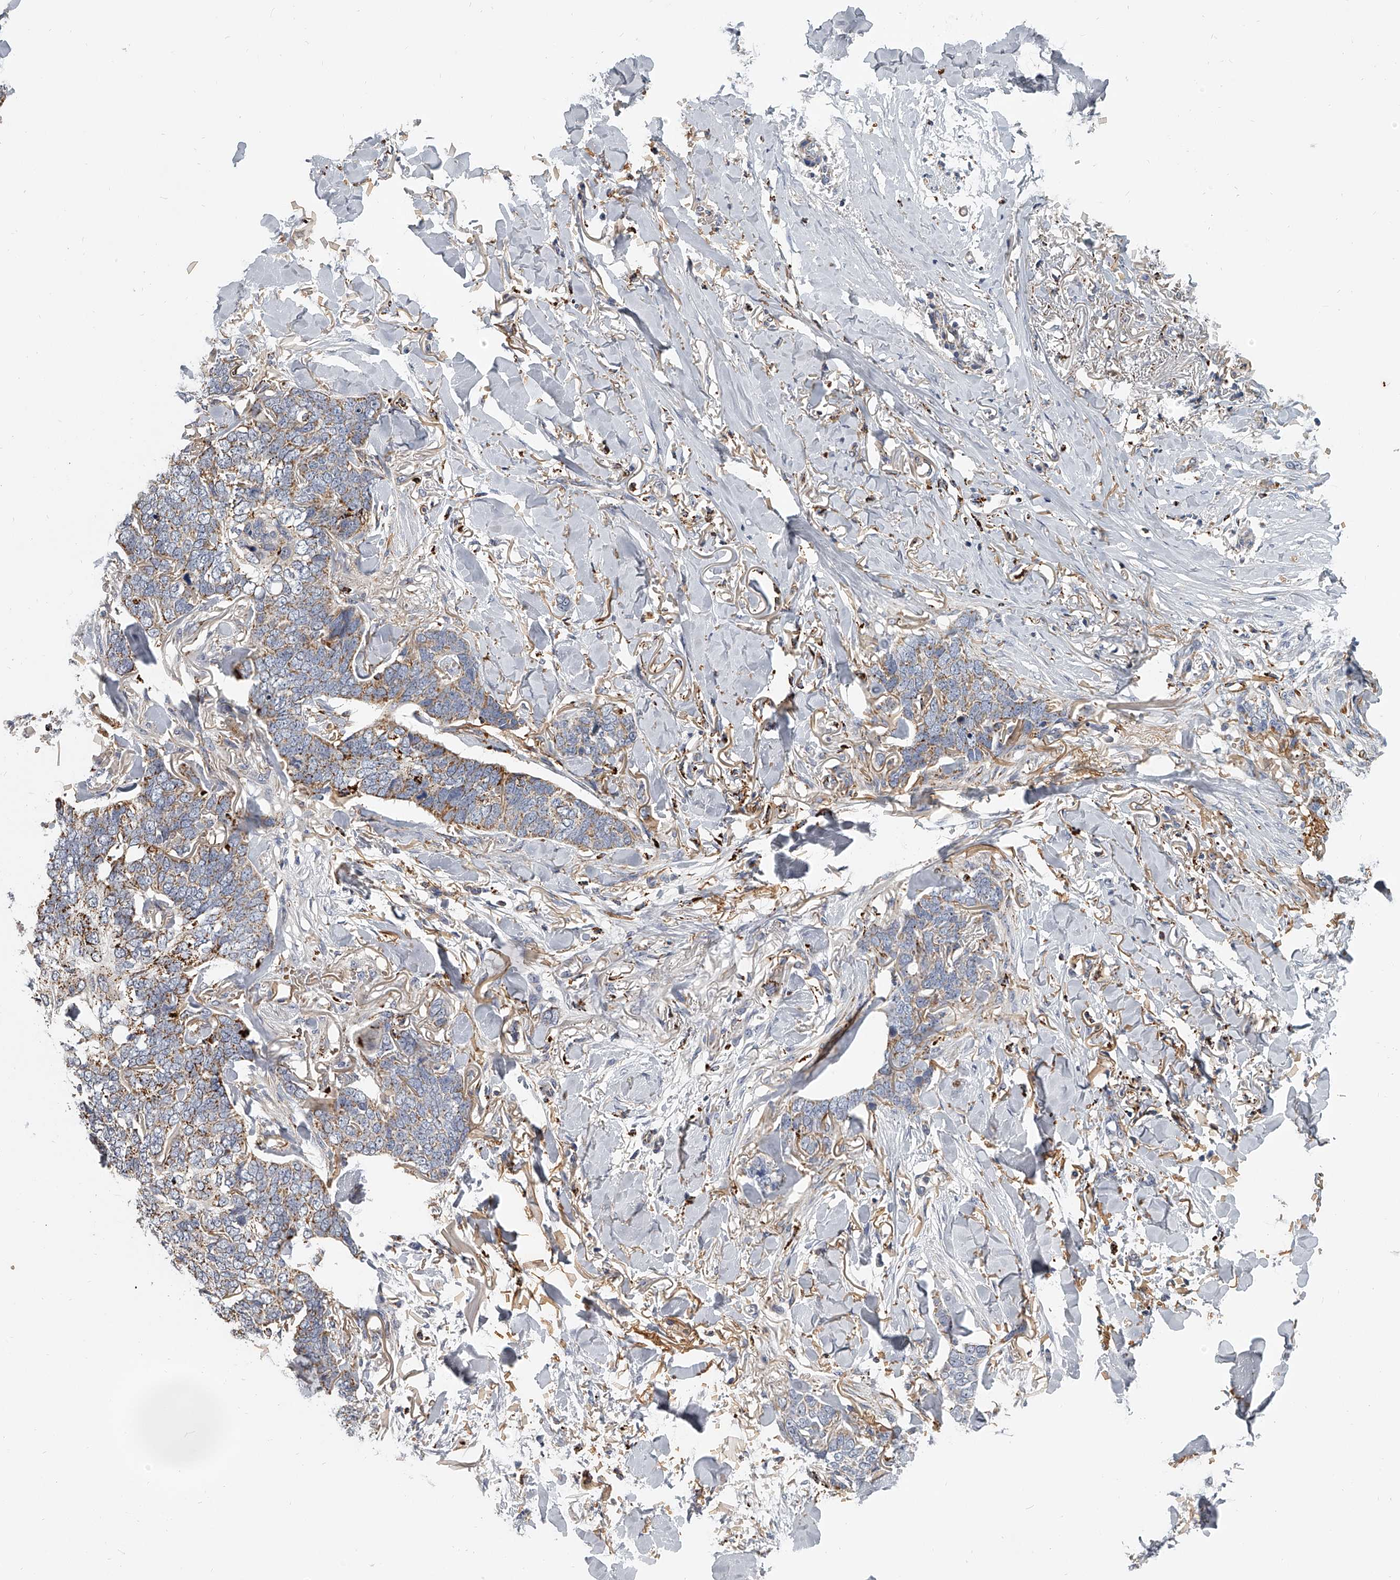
{"staining": {"intensity": "weak", "quantity": "25%-75%", "location": "cytoplasmic/membranous"}, "tissue": "skin cancer", "cell_type": "Tumor cells", "image_type": "cancer", "snomed": [{"axis": "morphology", "description": "Normal tissue, NOS"}, {"axis": "morphology", "description": "Basal cell carcinoma"}, {"axis": "topography", "description": "Skin"}], "caption": "Brown immunohistochemical staining in skin cancer reveals weak cytoplasmic/membranous staining in about 25%-75% of tumor cells.", "gene": "KLHL7", "patient": {"sex": "male", "age": 77}}